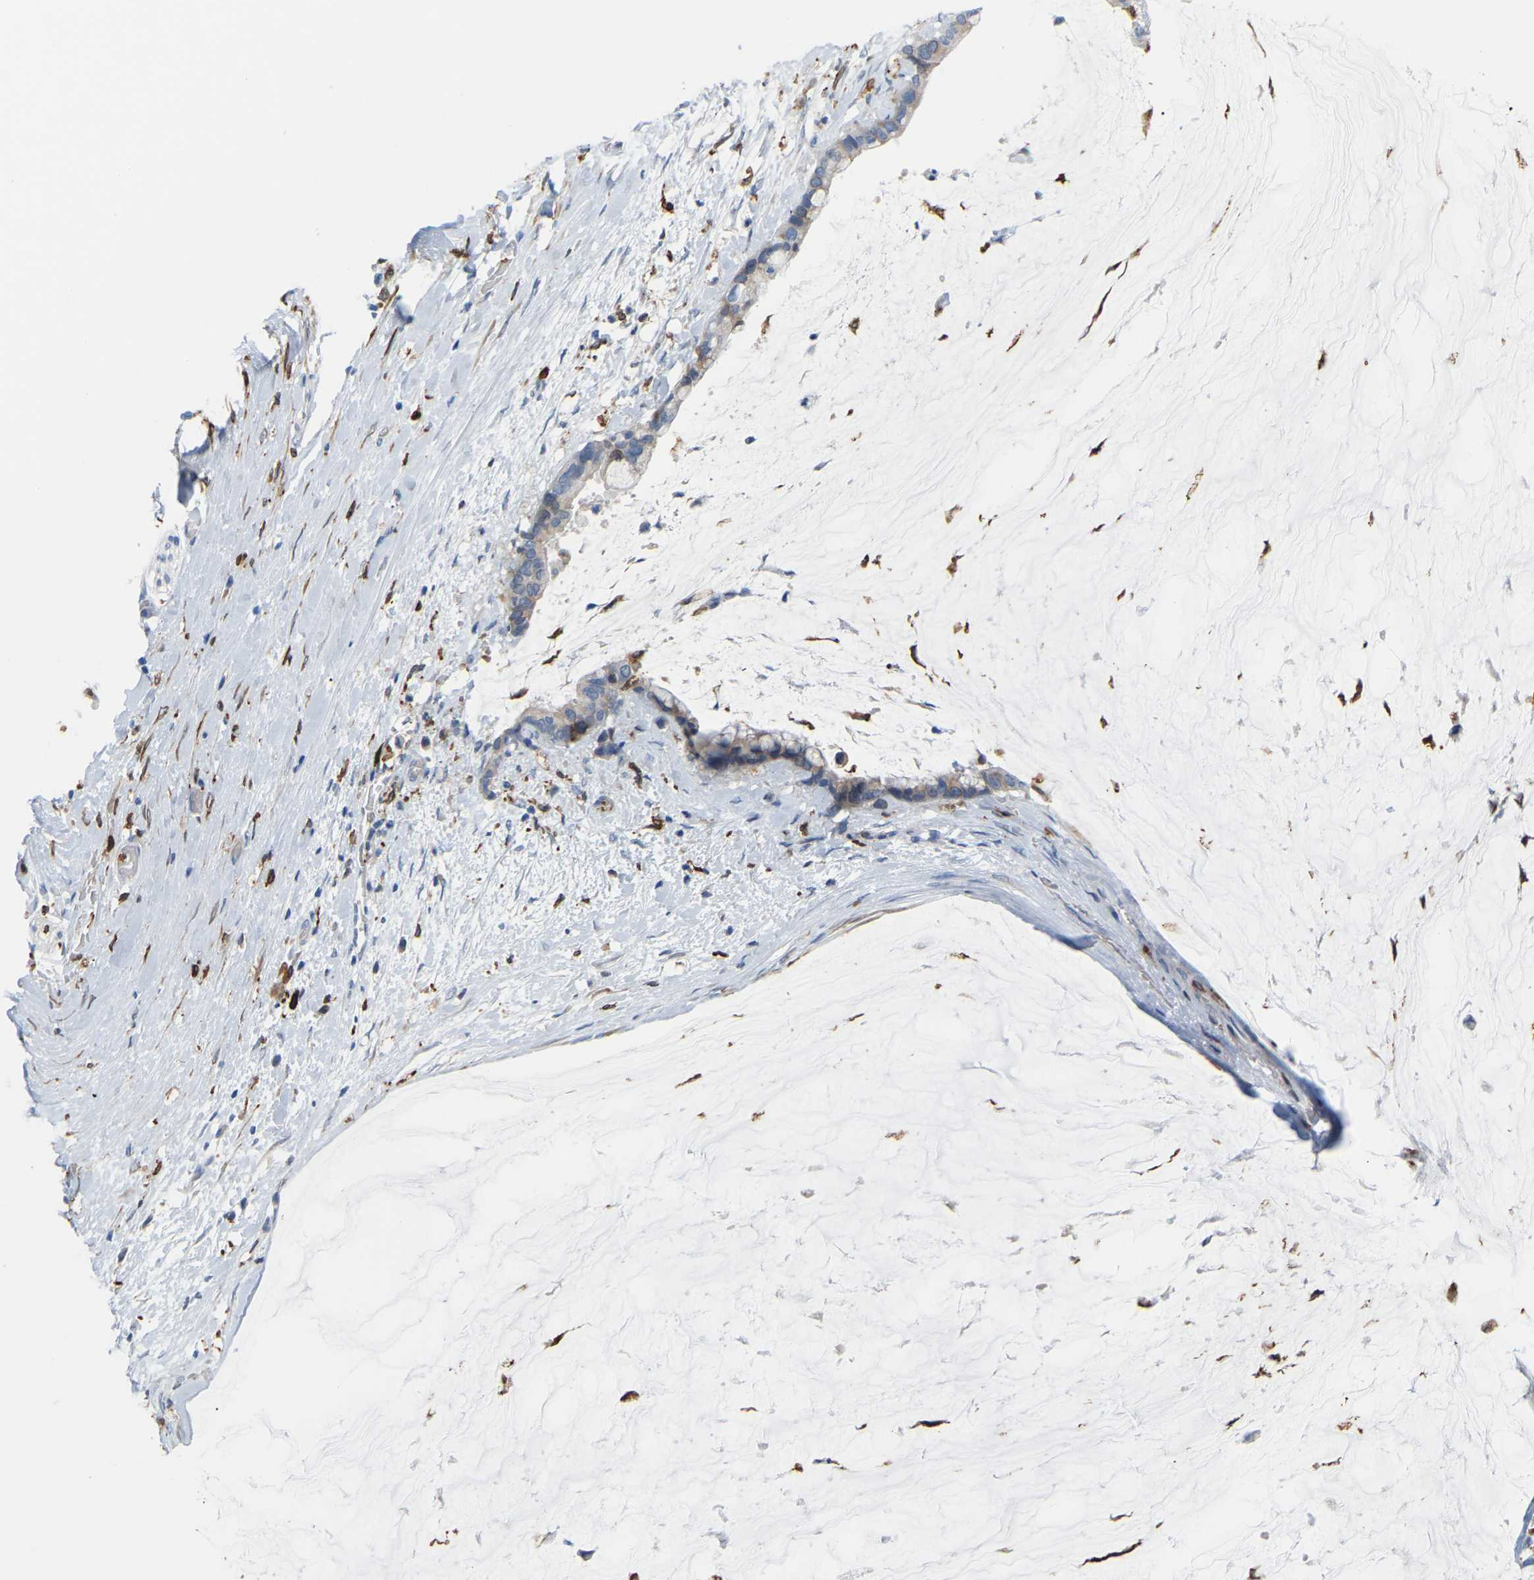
{"staining": {"intensity": "moderate", "quantity": "<25%", "location": "cytoplasmic/membranous"}, "tissue": "pancreatic cancer", "cell_type": "Tumor cells", "image_type": "cancer", "snomed": [{"axis": "morphology", "description": "Adenocarcinoma, NOS"}, {"axis": "topography", "description": "Pancreas"}], "caption": "Moderate cytoplasmic/membranous positivity is present in approximately <25% of tumor cells in adenocarcinoma (pancreatic).", "gene": "PTGS1", "patient": {"sex": "male", "age": 41}}